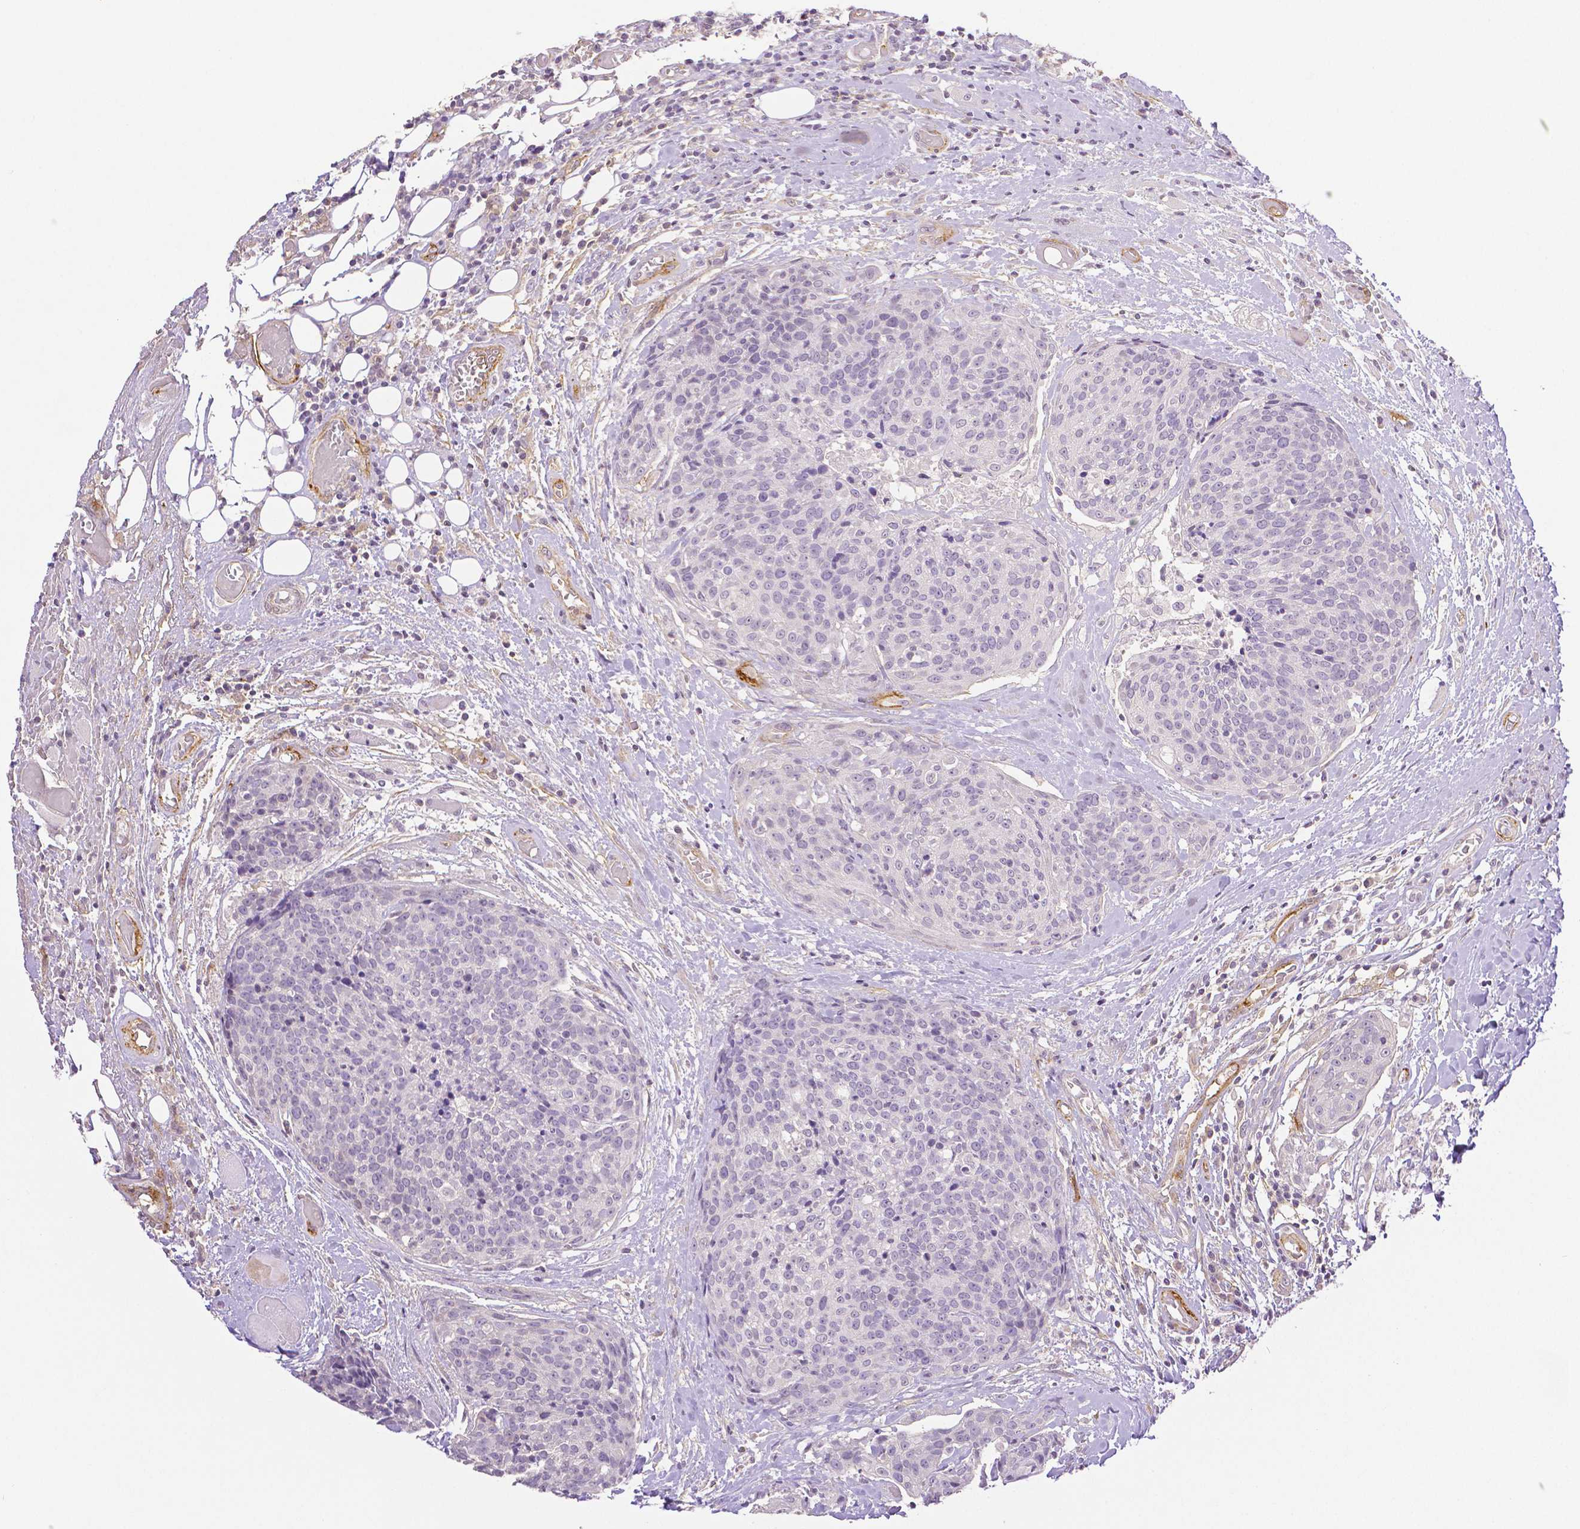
{"staining": {"intensity": "negative", "quantity": "none", "location": "none"}, "tissue": "head and neck cancer", "cell_type": "Tumor cells", "image_type": "cancer", "snomed": [{"axis": "morphology", "description": "Squamous cell carcinoma, NOS"}, {"axis": "topography", "description": "Oral tissue"}, {"axis": "topography", "description": "Head-Neck"}], "caption": "The immunohistochemistry photomicrograph has no significant positivity in tumor cells of head and neck cancer tissue.", "gene": "THY1", "patient": {"sex": "male", "age": 64}}